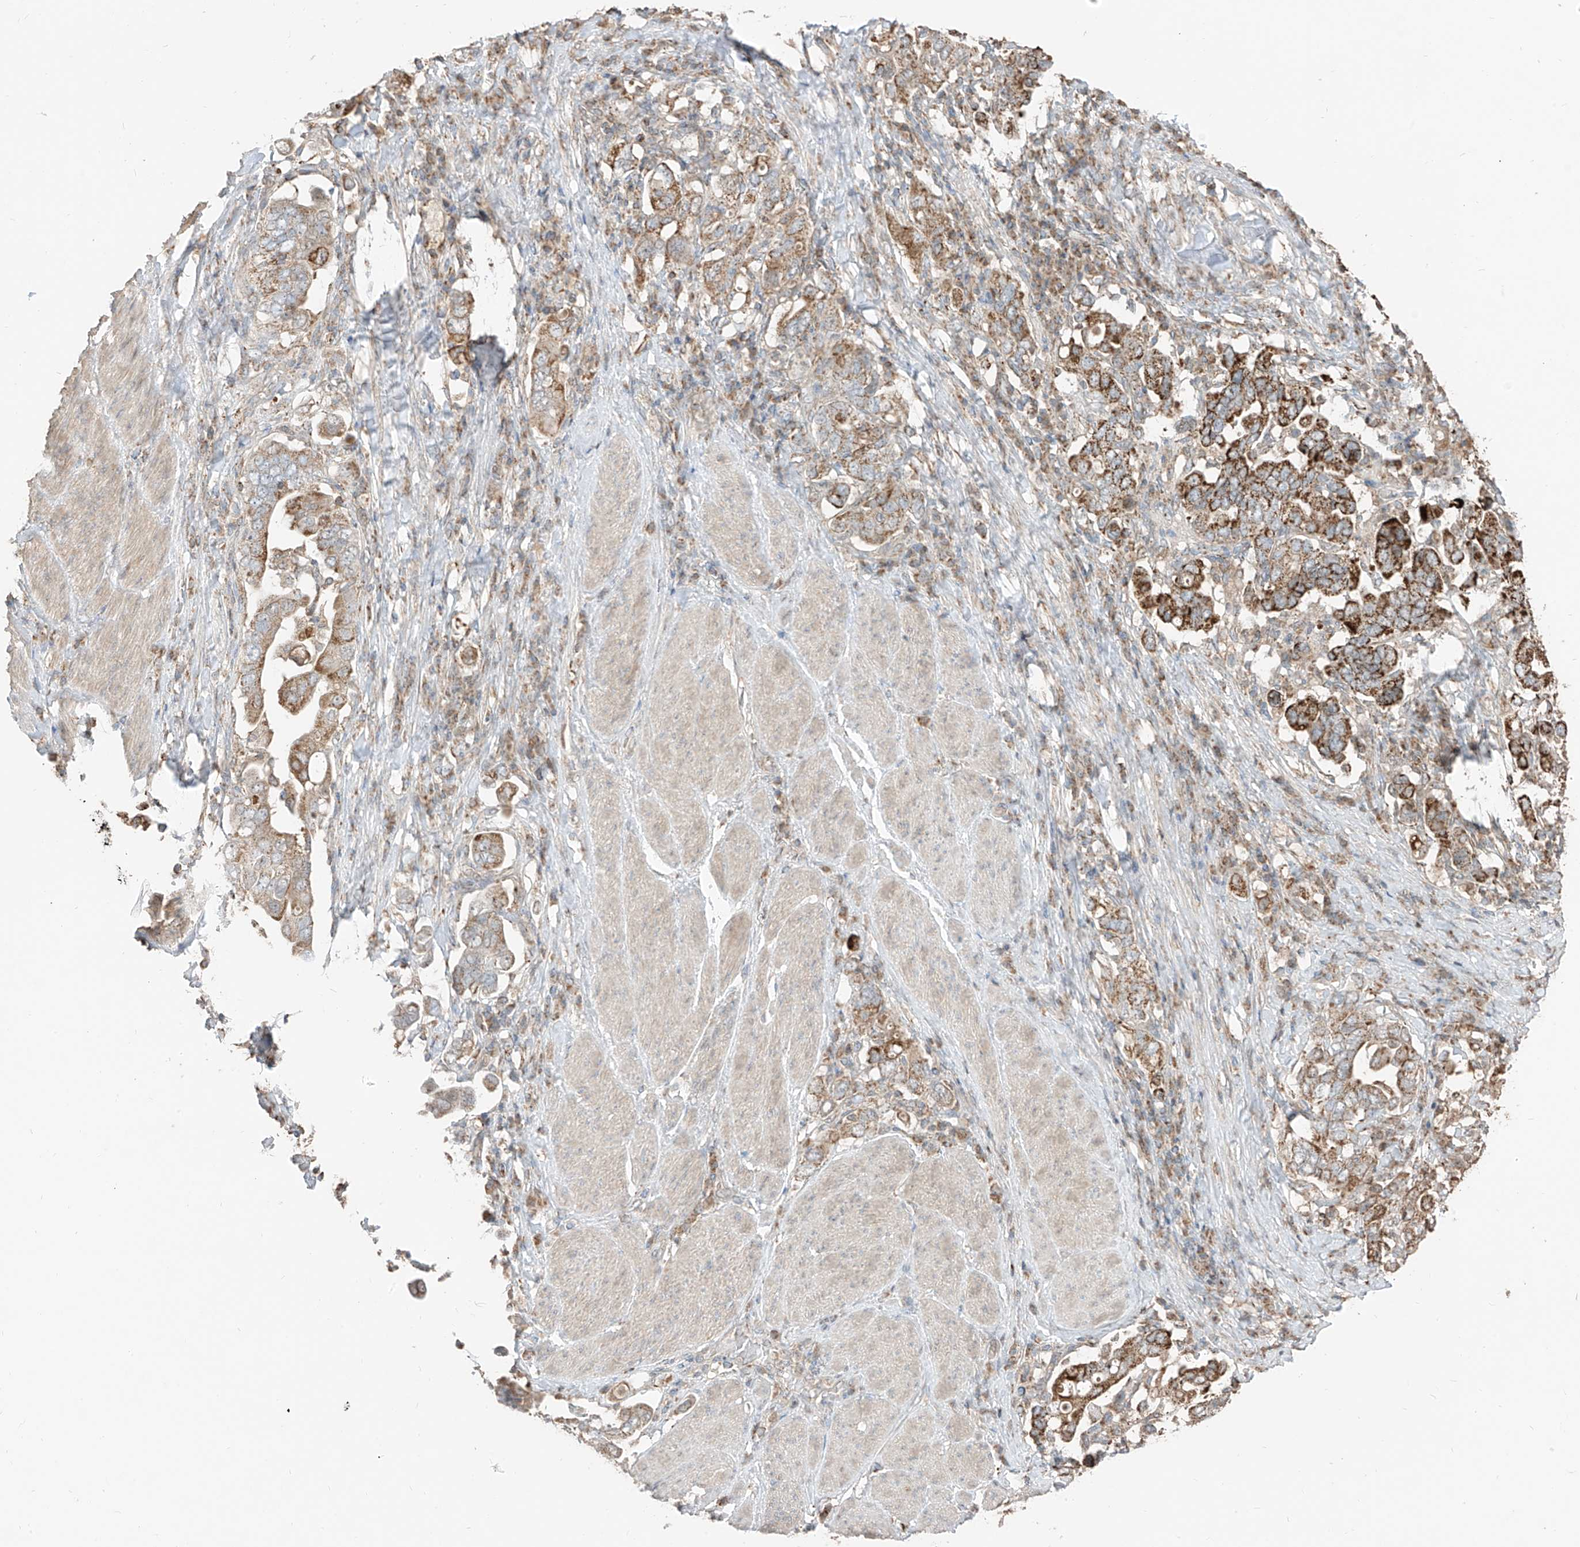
{"staining": {"intensity": "strong", "quantity": ">75%", "location": "cytoplasmic/membranous"}, "tissue": "stomach cancer", "cell_type": "Tumor cells", "image_type": "cancer", "snomed": [{"axis": "morphology", "description": "Adenocarcinoma, NOS"}, {"axis": "topography", "description": "Stomach, upper"}], "caption": "An image of stomach cancer (adenocarcinoma) stained for a protein exhibits strong cytoplasmic/membranous brown staining in tumor cells. (Stains: DAB in brown, nuclei in blue, Microscopy: brightfield microscopy at high magnification).", "gene": "ETHE1", "patient": {"sex": "male", "age": 62}}